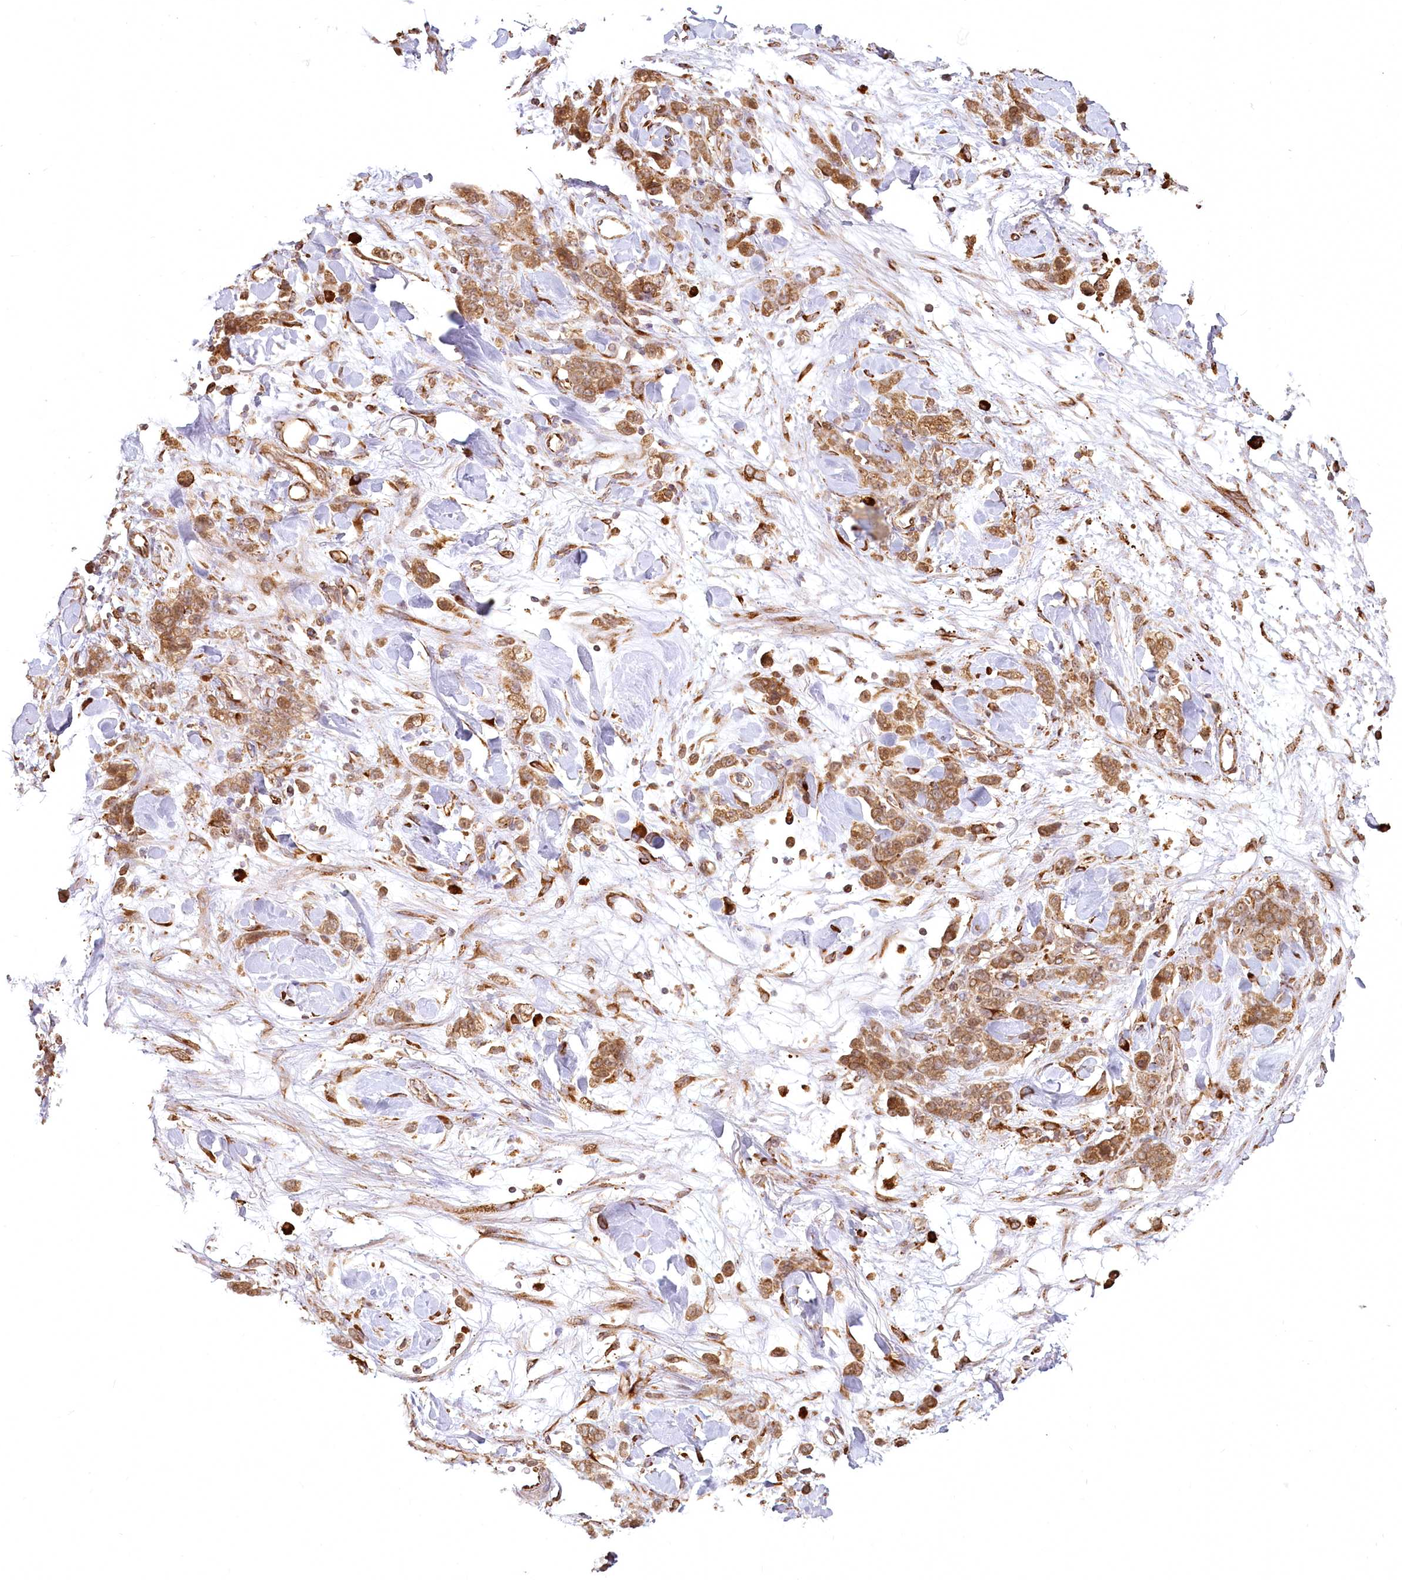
{"staining": {"intensity": "moderate", "quantity": ">75%", "location": "cytoplasmic/membranous"}, "tissue": "stomach cancer", "cell_type": "Tumor cells", "image_type": "cancer", "snomed": [{"axis": "morphology", "description": "Normal tissue, NOS"}, {"axis": "morphology", "description": "Adenocarcinoma, NOS"}, {"axis": "topography", "description": "Stomach"}], "caption": "A histopathology image of stomach cancer (adenocarcinoma) stained for a protein reveals moderate cytoplasmic/membranous brown staining in tumor cells.", "gene": "FAM13A", "patient": {"sex": "male", "age": 82}}